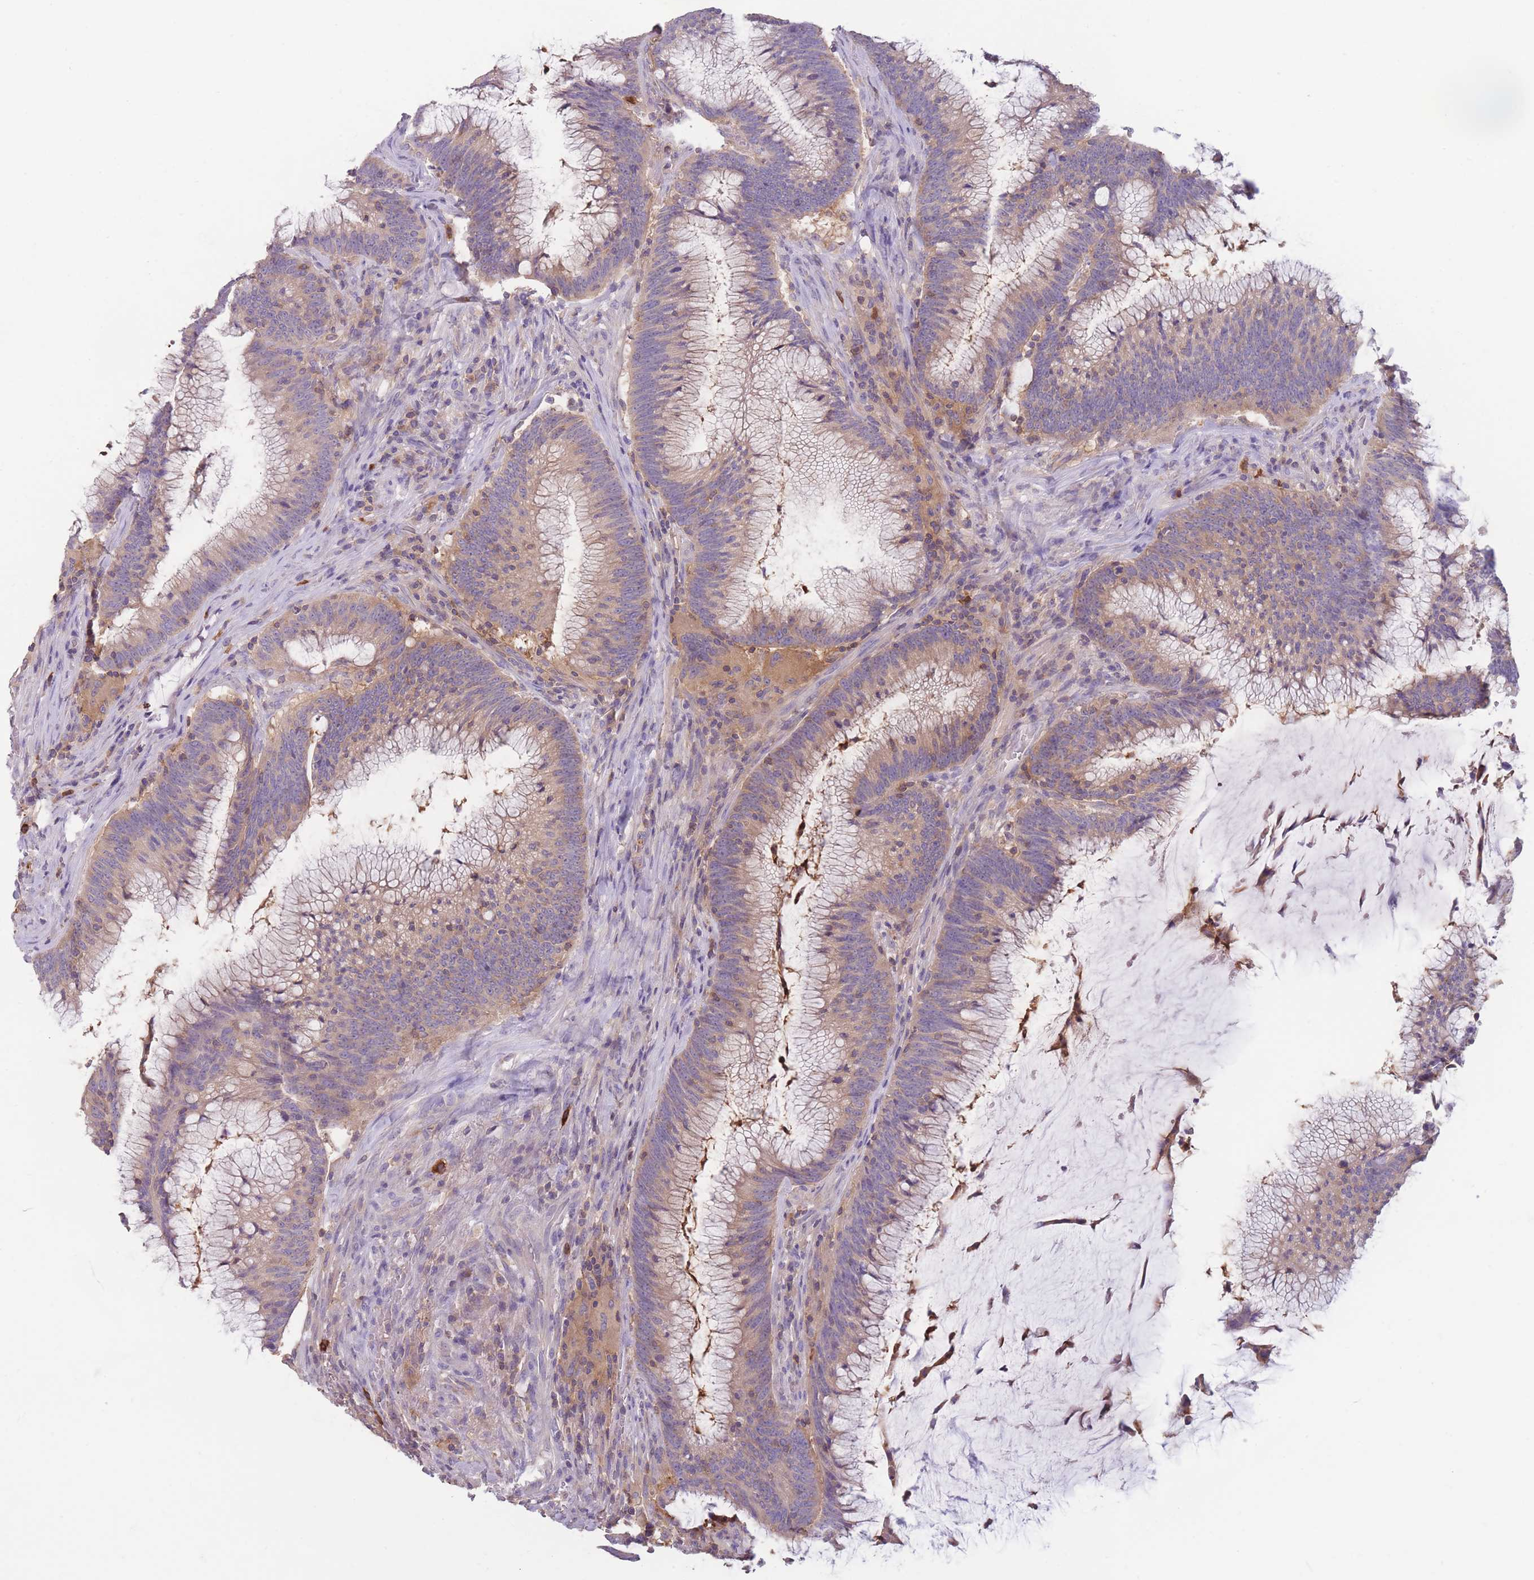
{"staining": {"intensity": "weak", "quantity": "25%-75%", "location": "cytoplasmic/membranous"}, "tissue": "colorectal cancer", "cell_type": "Tumor cells", "image_type": "cancer", "snomed": [{"axis": "morphology", "description": "Adenocarcinoma, NOS"}, {"axis": "topography", "description": "Rectum"}], "caption": "About 25%-75% of tumor cells in human colorectal cancer (adenocarcinoma) show weak cytoplasmic/membranous protein expression as visualized by brown immunohistochemical staining.", "gene": "ST3GAL4", "patient": {"sex": "female", "age": 77}}